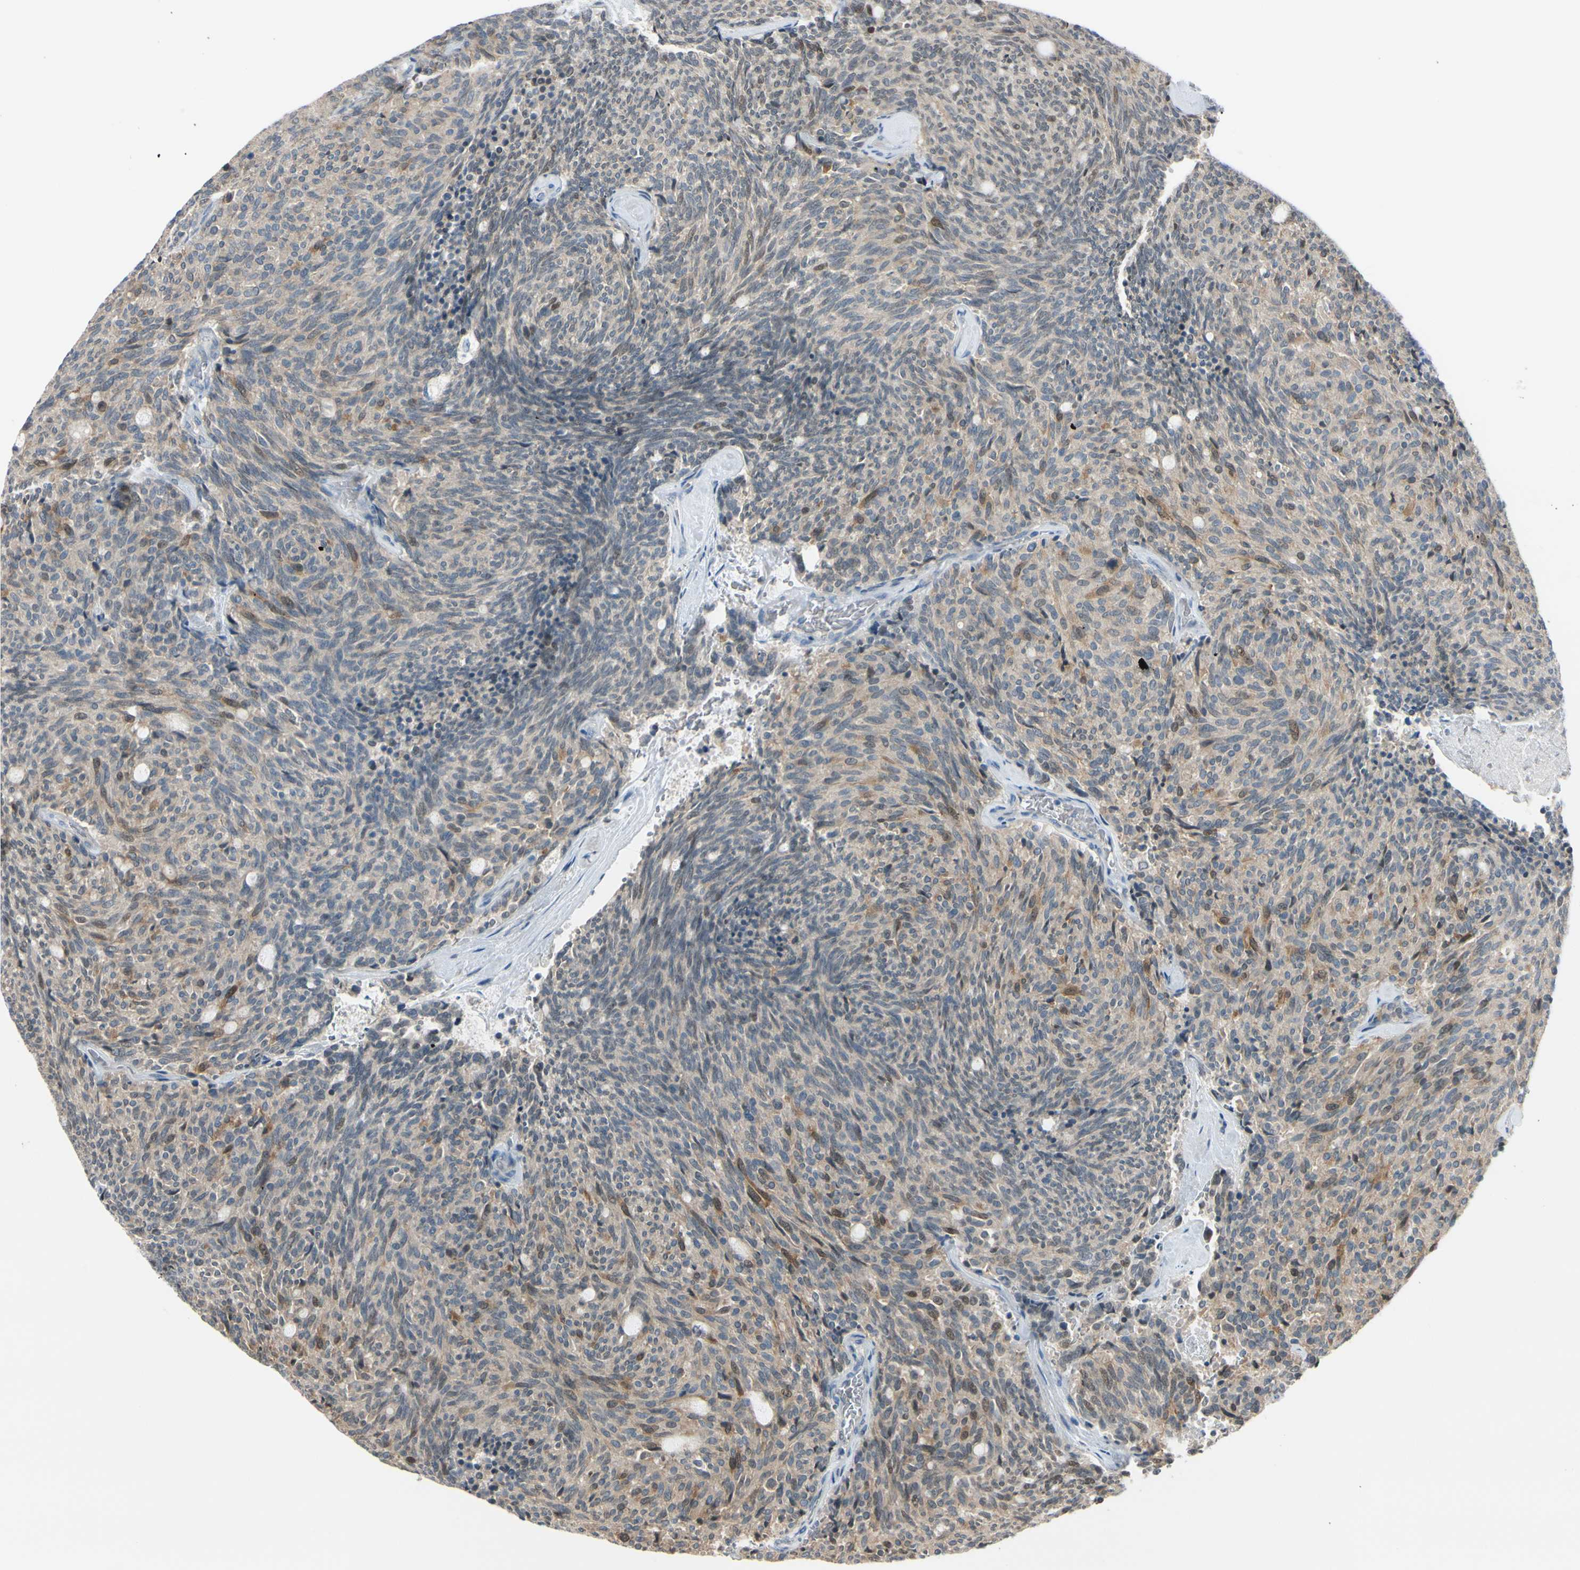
{"staining": {"intensity": "moderate", "quantity": "<25%", "location": "cytoplasmic/membranous,nuclear"}, "tissue": "carcinoid", "cell_type": "Tumor cells", "image_type": "cancer", "snomed": [{"axis": "morphology", "description": "Carcinoid, malignant, NOS"}, {"axis": "topography", "description": "Pancreas"}], "caption": "High-power microscopy captured an immunohistochemistry histopathology image of carcinoid (malignant), revealing moderate cytoplasmic/membranous and nuclear staining in approximately <25% of tumor cells. (DAB = brown stain, brightfield microscopy at high magnification).", "gene": "PTTG1", "patient": {"sex": "female", "age": 54}}